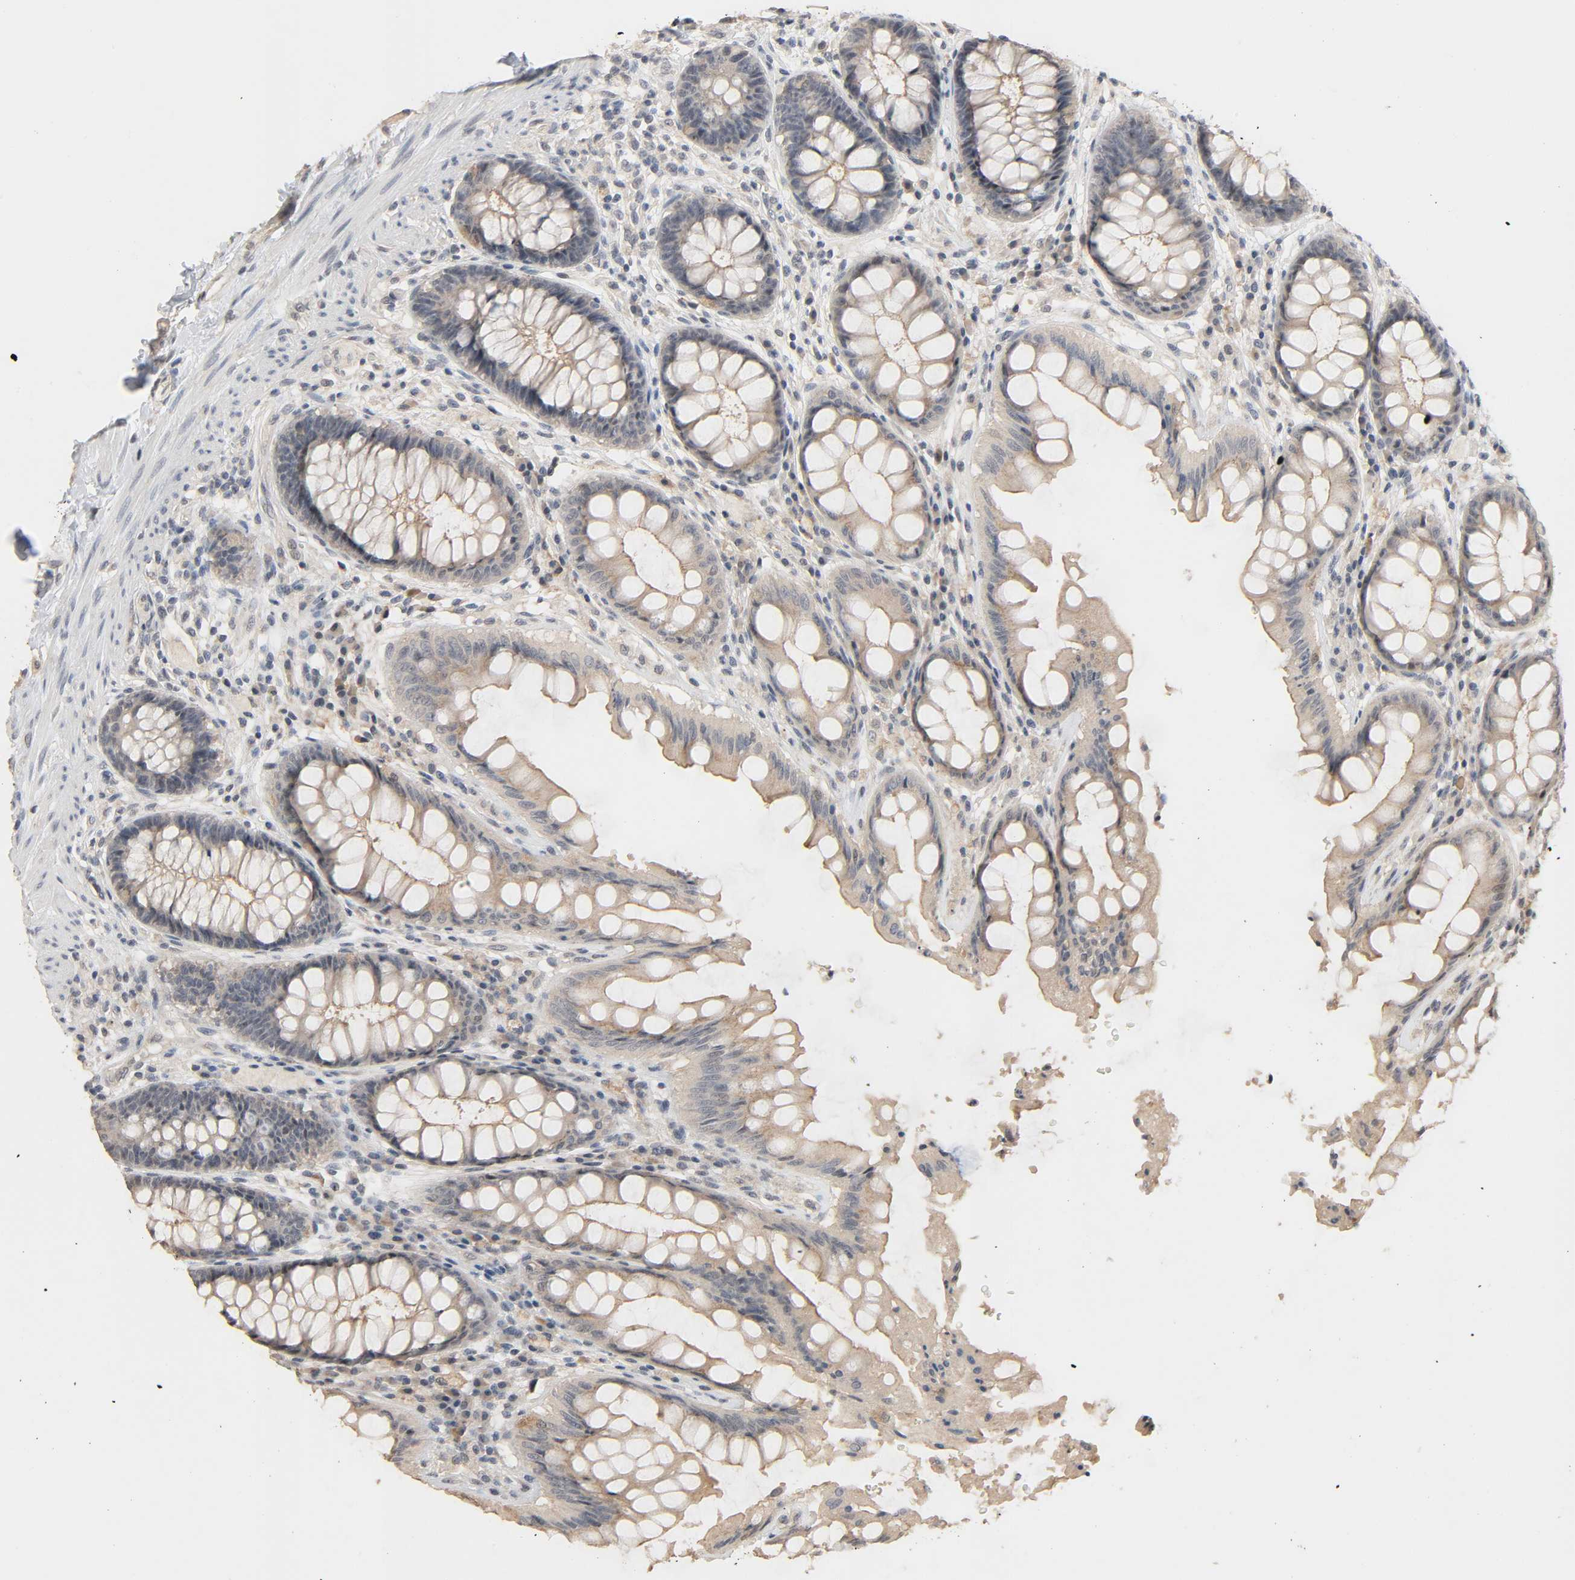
{"staining": {"intensity": "moderate", "quantity": "<25%", "location": "cytoplasmic/membranous"}, "tissue": "rectum", "cell_type": "Glandular cells", "image_type": "normal", "snomed": [{"axis": "morphology", "description": "Normal tissue, NOS"}, {"axis": "topography", "description": "Rectum"}], "caption": "A brown stain shows moderate cytoplasmic/membranous positivity of a protein in glandular cells of unremarkable human rectum.", "gene": "MAGEA8", "patient": {"sex": "female", "age": 46}}